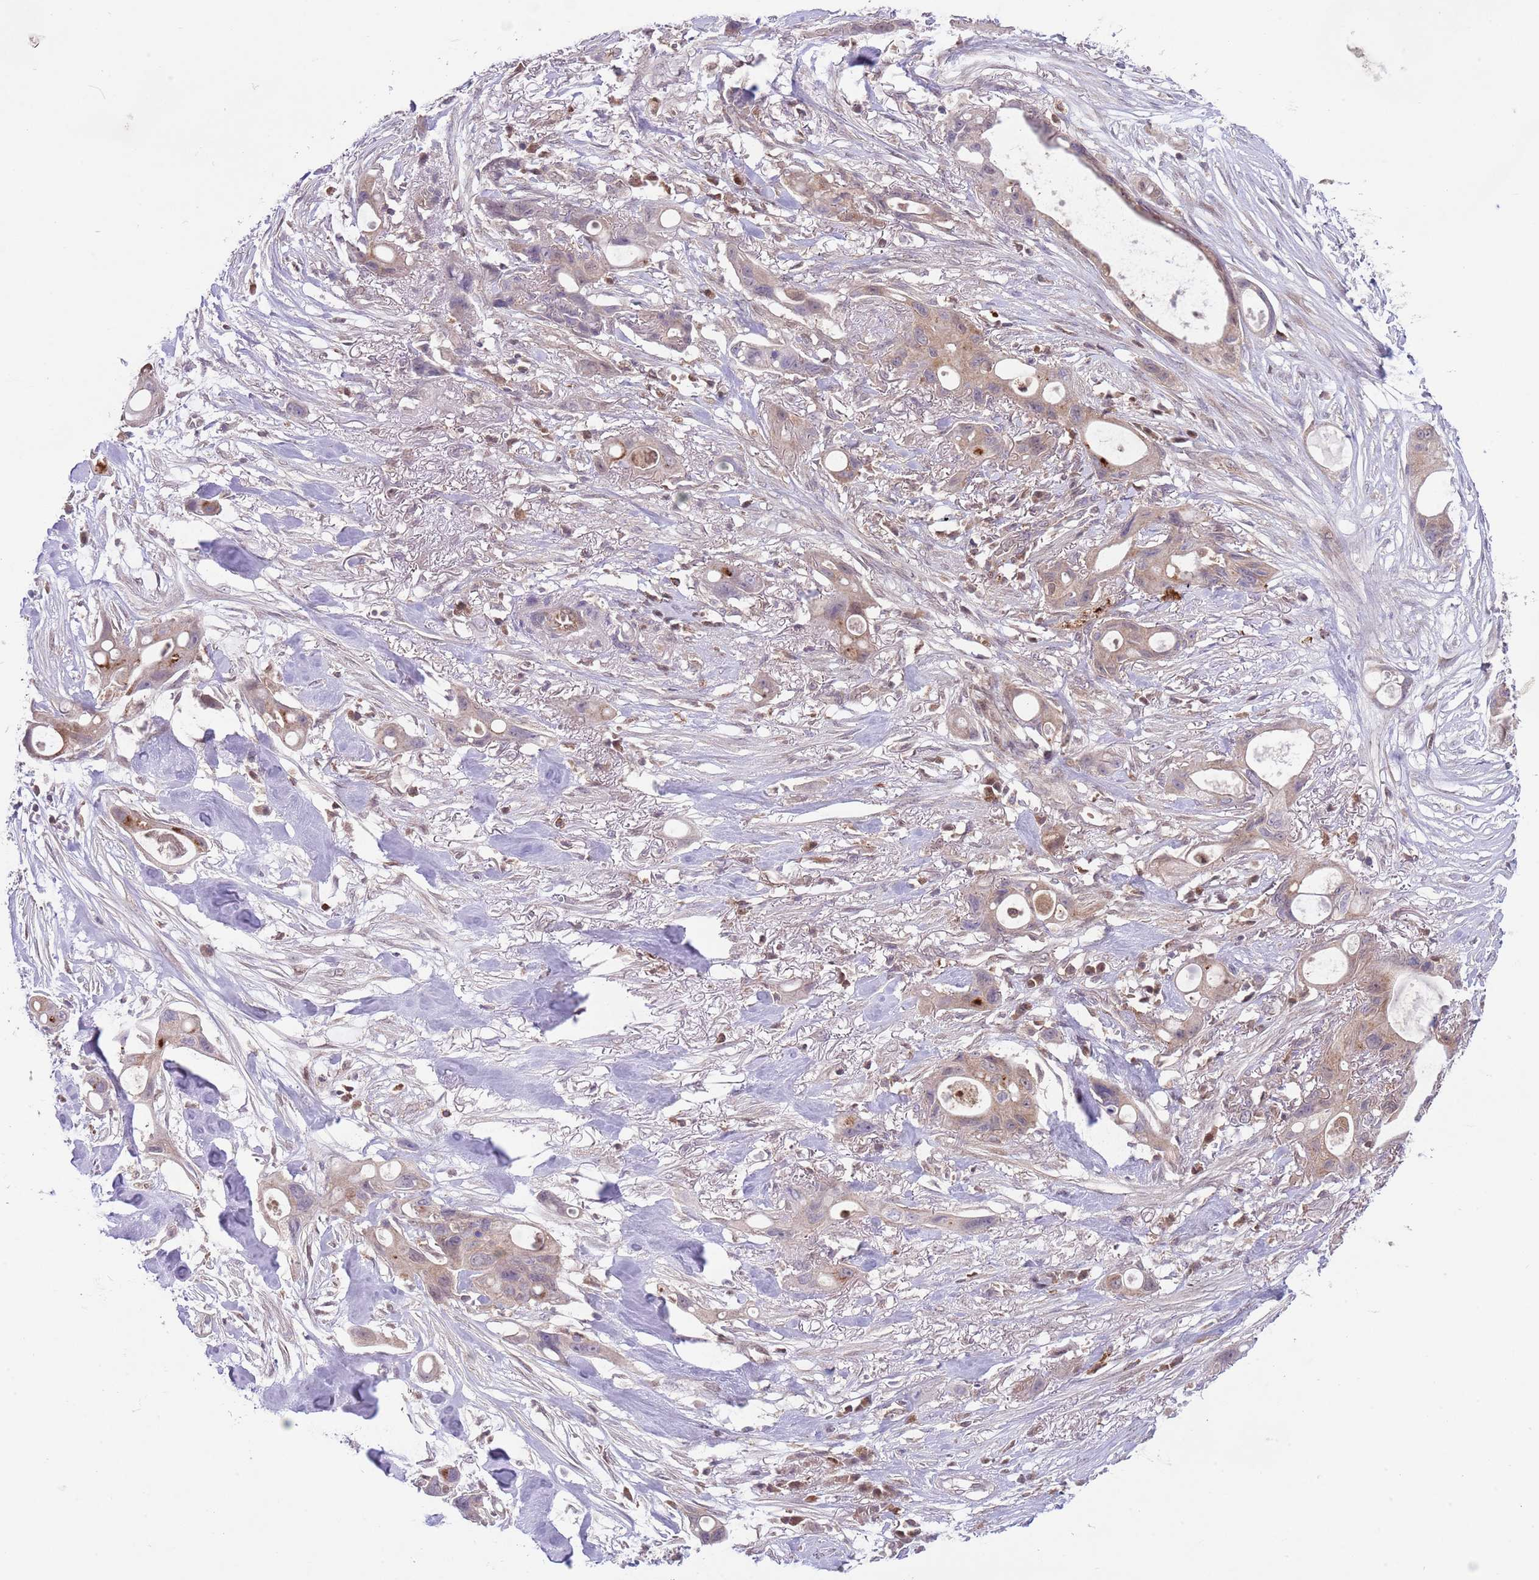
{"staining": {"intensity": "weak", "quantity": "25%-75%", "location": "cytoplasmic/membranous"}, "tissue": "ovarian cancer", "cell_type": "Tumor cells", "image_type": "cancer", "snomed": [{"axis": "morphology", "description": "Cystadenocarcinoma, mucinous, NOS"}, {"axis": "topography", "description": "Ovary"}], "caption": "Ovarian mucinous cystadenocarcinoma tissue displays weak cytoplasmic/membranous positivity in about 25%-75% of tumor cells", "gene": "HDHD2", "patient": {"sex": "female", "age": 70}}